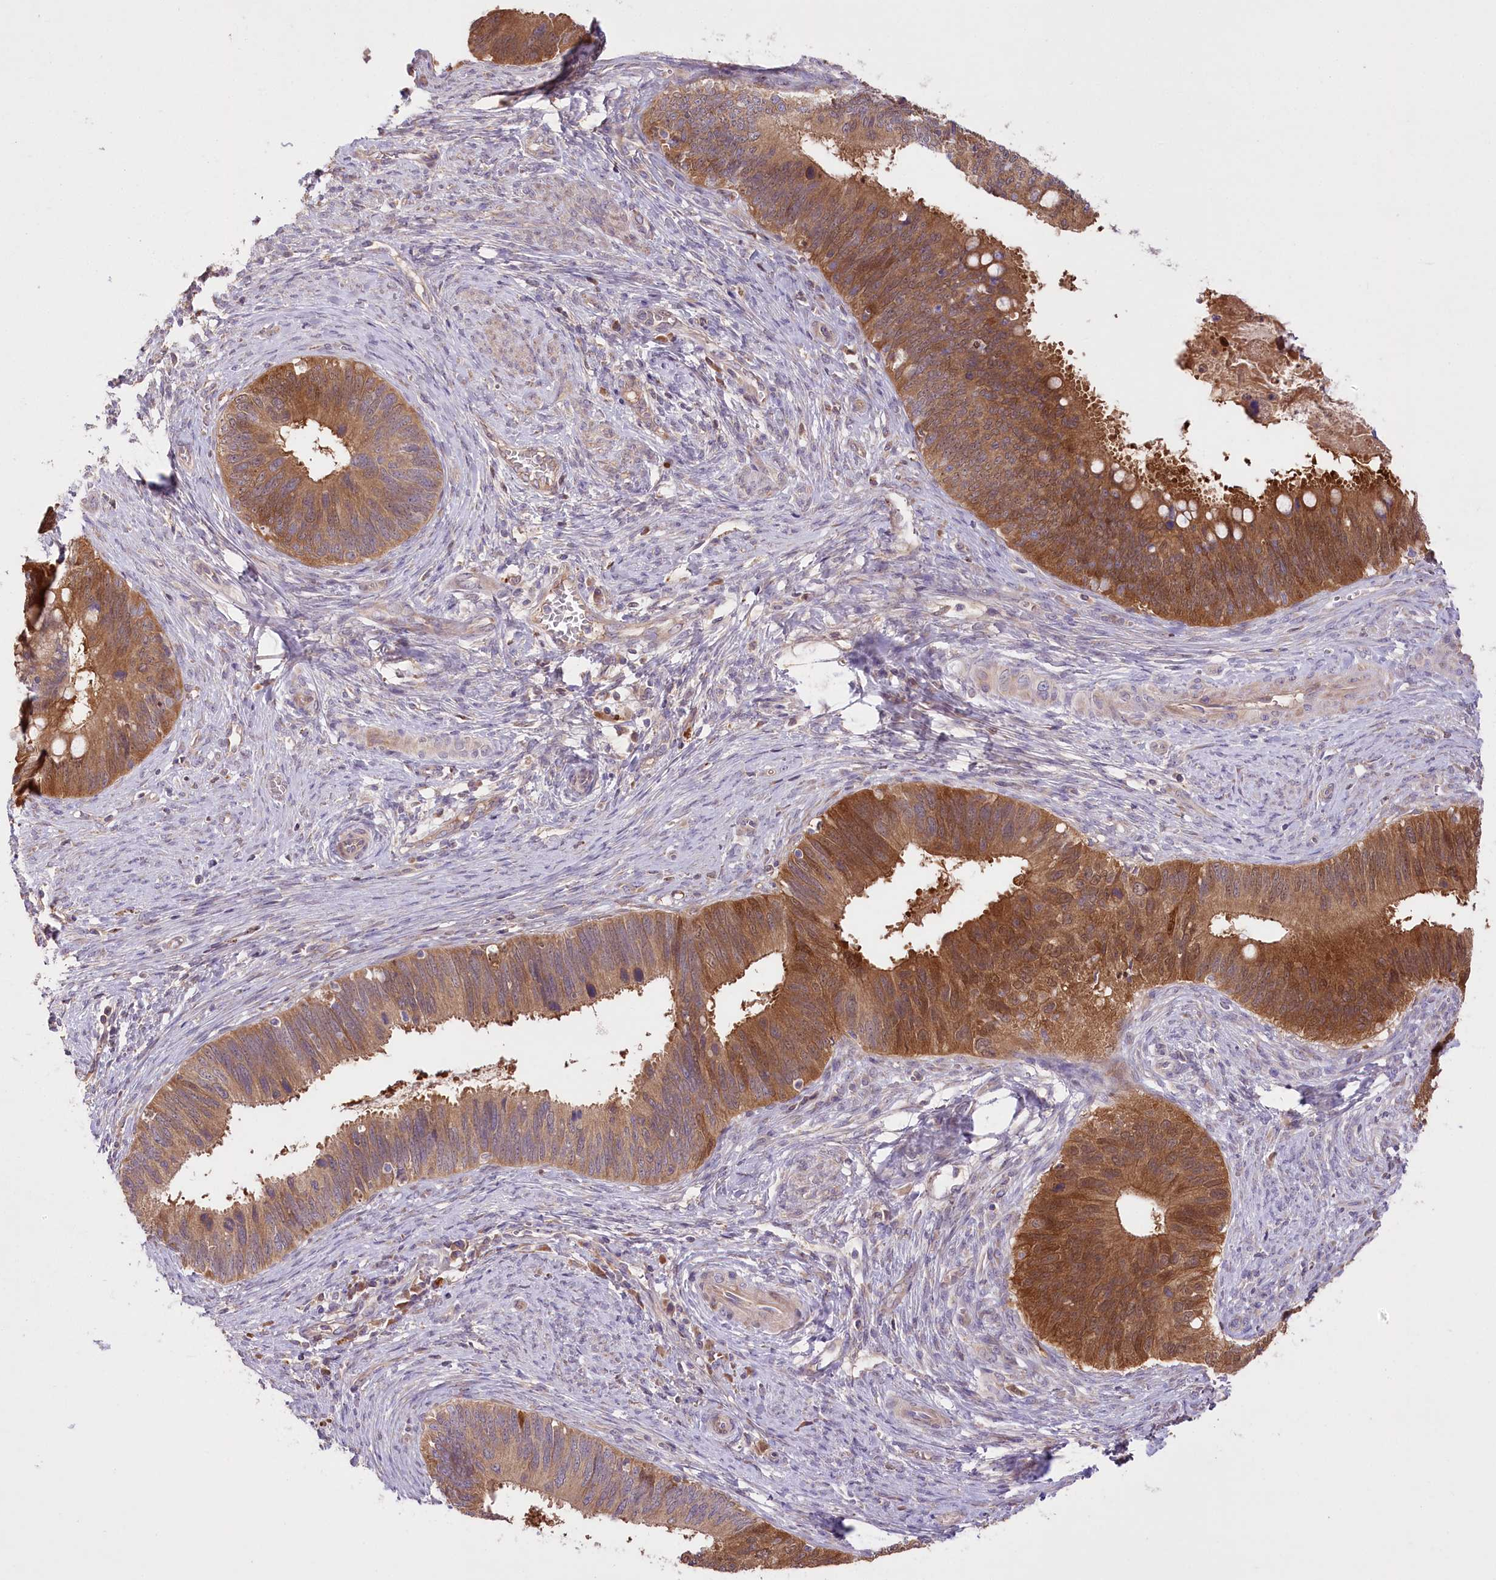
{"staining": {"intensity": "moderate", "quantity": ">75%", "location": "cytoplasmic/membranous"}, "tissue": "cervical cancer", "cell_type": "Tumor cells", "image_type": "cancer", "snomed": [{"axis": "morphology", "description": "Adenocarcinoma, NOS"}, {"axis": "topography", "description": "Cervix"}], "caption": "Immunohistochemical staining of human cervical adenocarcinoma demonstrates moderate cytoplasmic/membranous protein expression in about >75% of tumor cells.", "gene": "PBLD", "patient": {"sex": "female", "age": 42}}